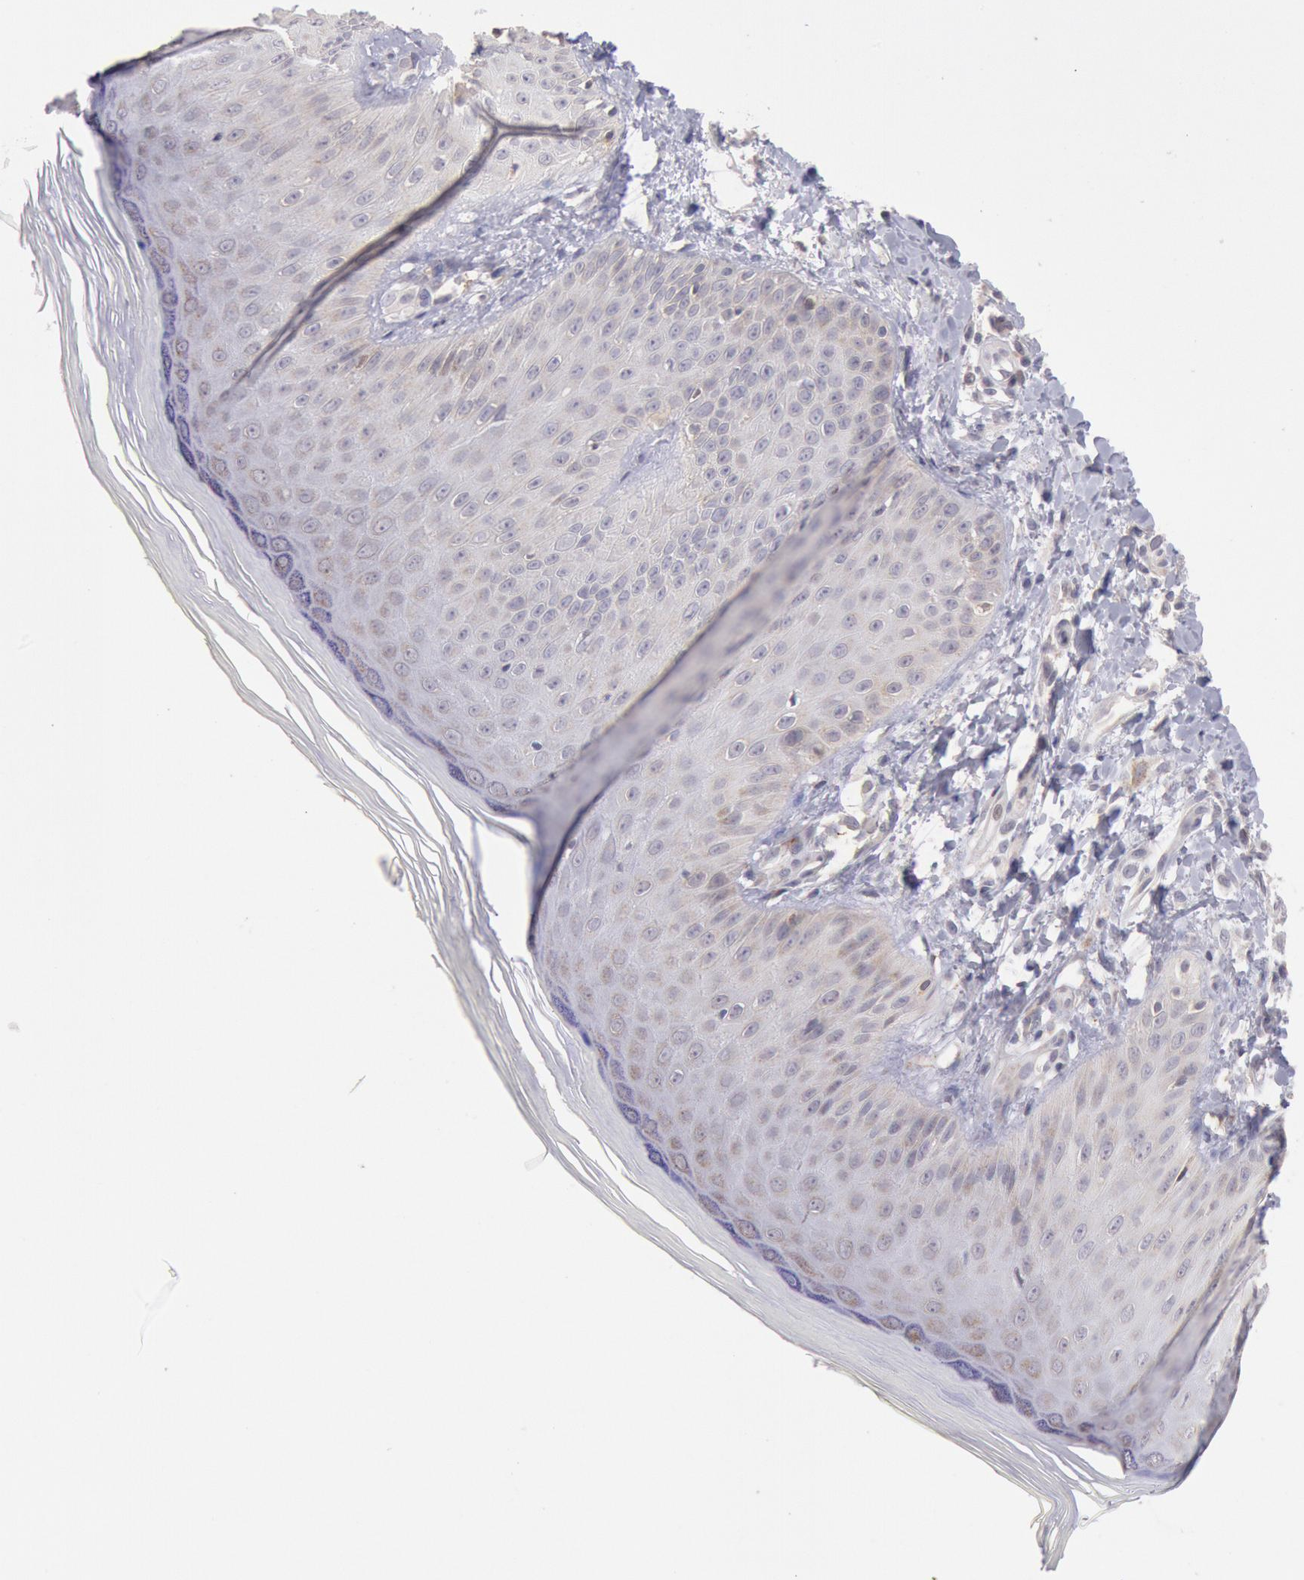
{"staining": {"intensity": "weak", "quantity": "<25%", "location": "cytoplasmic/membranous"}, "tissue": "skin", "cell_type": "Epidermal cells", "image_type": "normal", "snomed": [{"axis": "morphology", "description": "Normal tissue, NOS"}, {"axis": "morphology", "description": "Inflammation, NOS"}, {"axis": "topography", "description": "Soft tissue"}, {"axis": "topography", "description": "Anal"}], "caption": "Image shows no significant protein staining in epidermal cells of normal skin.", "gene": "GAL3ST1", "patient": {"sex": "female", "age": 15}}